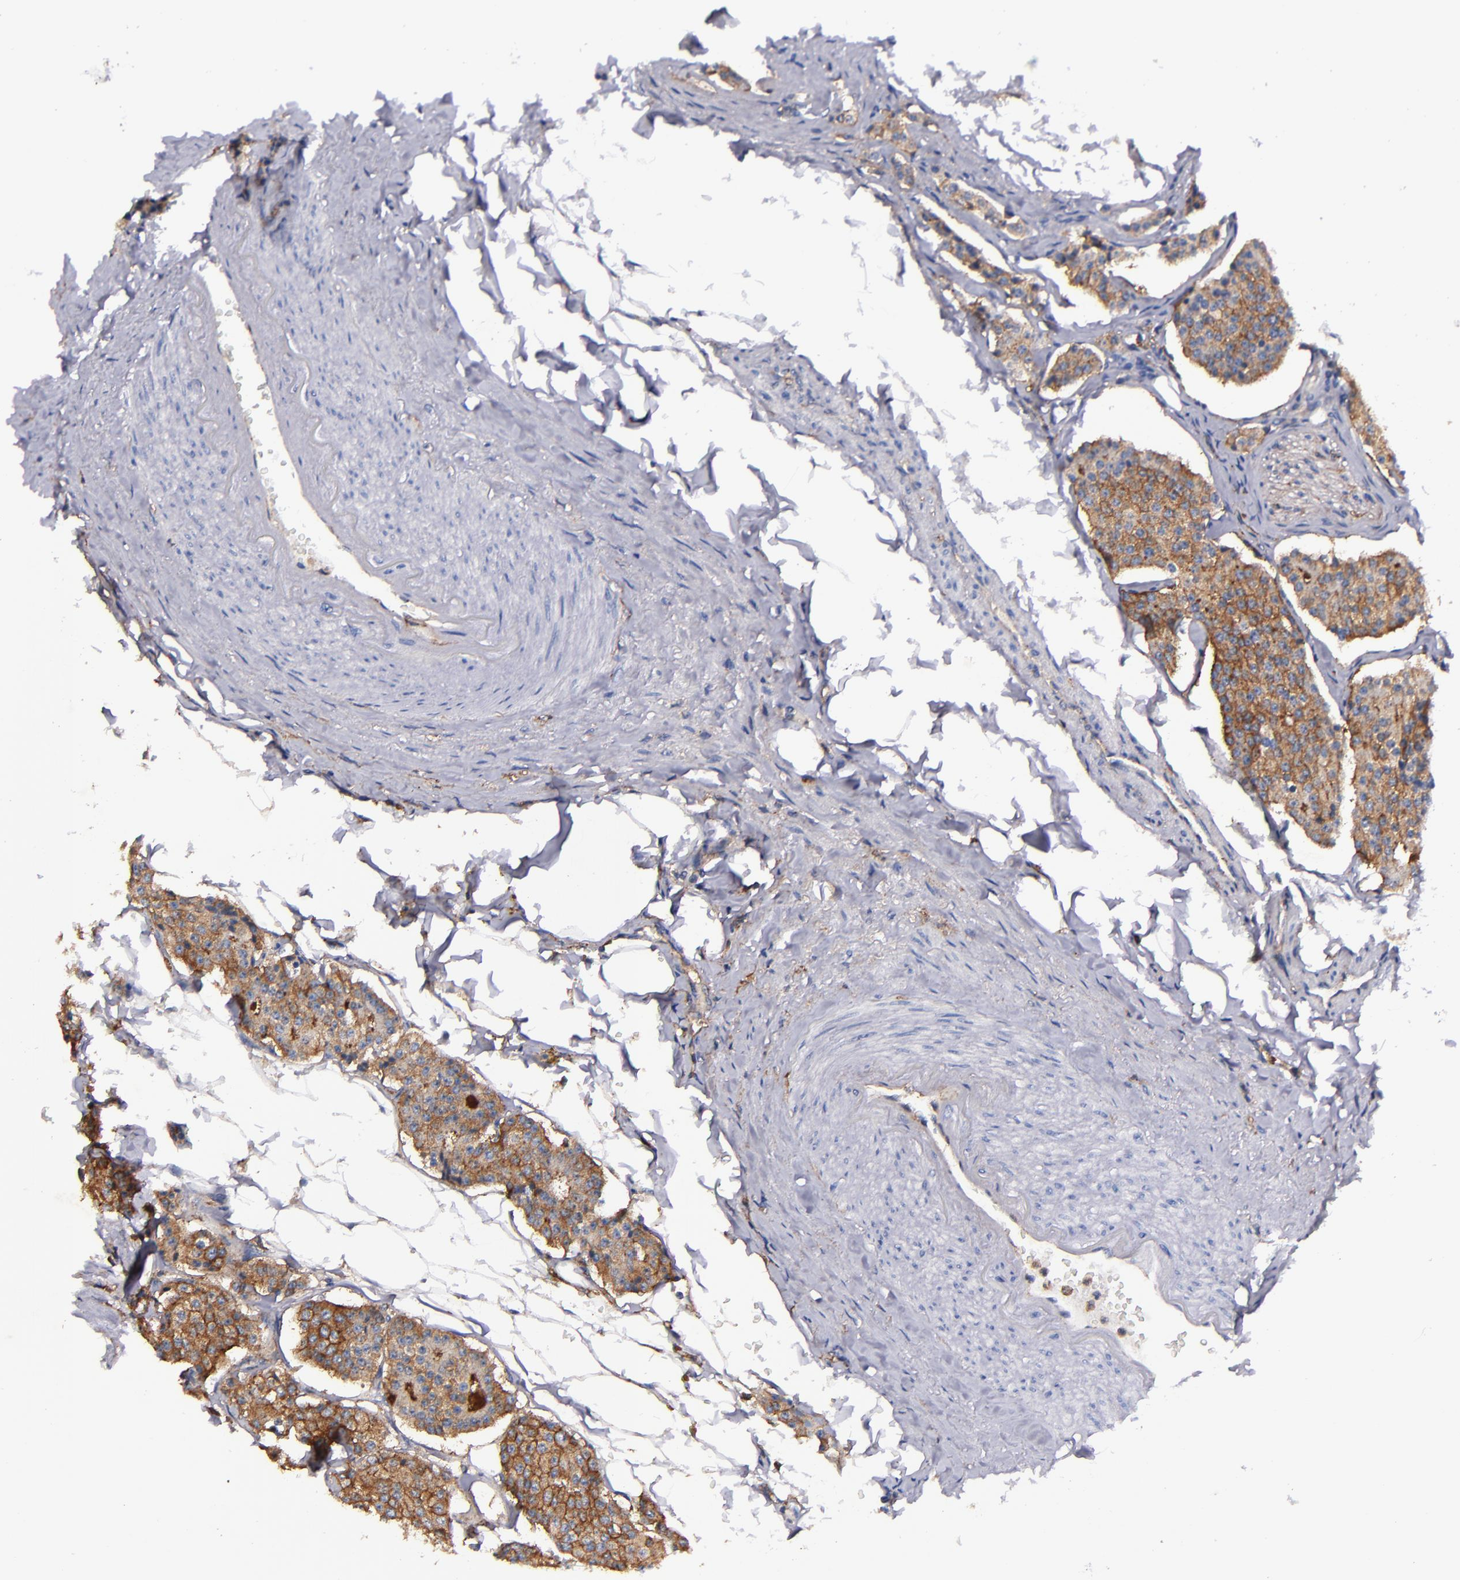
{"staining": {"intensity": "strong", "quantity": ">75%", "location": "cytoplasmic/membranous"}, "tissue": "carcinoid", "cell_type": "Tumor cells", "image_type": "cancer", "snomed": [{"axis": "morphology", "description": "Carcinoid, malignant, NOS"}, {"axis": "topography", "description": "Colon"}], "caption": "Brown immunohistochemical staining in carcinoid (malignant) demonstrates strong cytoplasmic/membranous staining in approximately >75% of tumor cells. The protein is stained brown, and the nuclei are stained in blue (DAB IHC with brightfield microscopy, high magnification).", "gene": "SIRPA", "patient": {"sex": "female", "age": 61}}